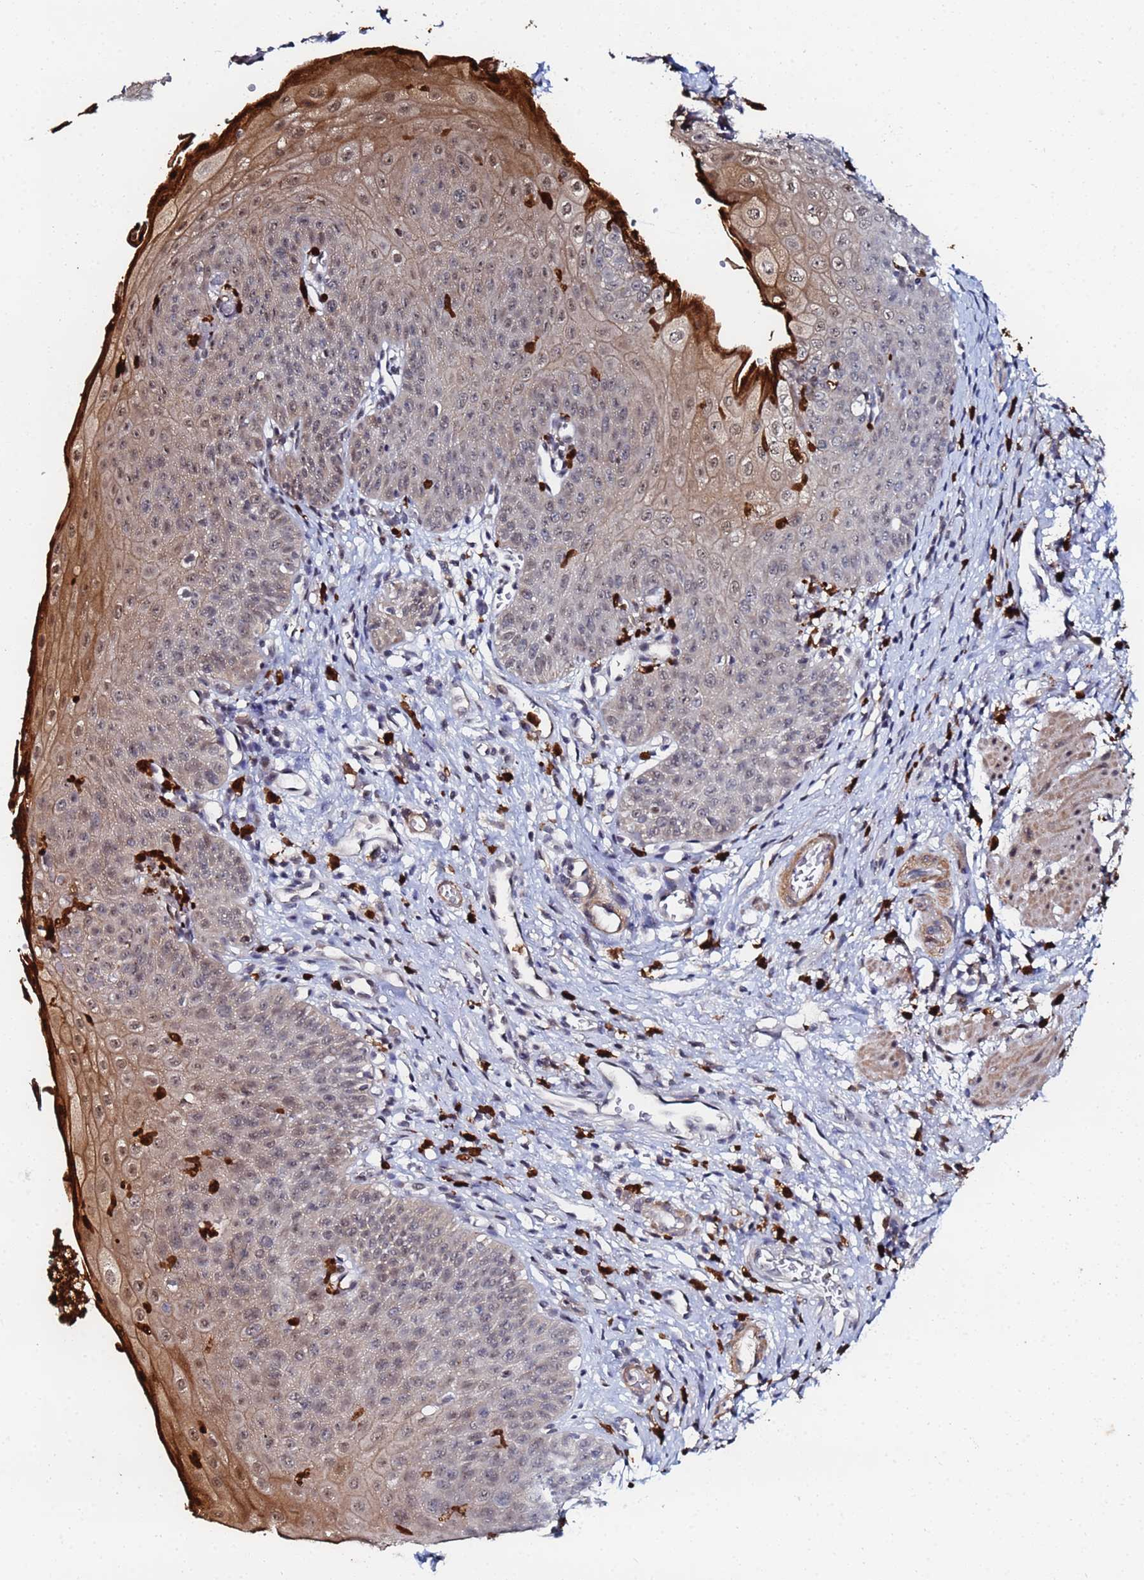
{"staining": {"intensity": "strong", "quantity": "25%-75%", "location": "cytoplasmic/membranous,nuclear"}, "tissue": "esophagus", "cell_type": "Squamous epithelial cells", "image_type": "normal", "snomed": [{"axis": "morphology", "description": "Normal tissue, NOS"}, {"axis": "topography", "description": "Esophagus"}], "caption": "Esophagus stained with DAB (3,3'-diaminobenzidine) immunohistochemistry exhibits high levels of strong cytoplasmic/membranous,nuclear staining in about 25%-75% of squamous epithelial cells.", "gene": "MTCL1", "patient": {"sex": "male", "age": 71}}